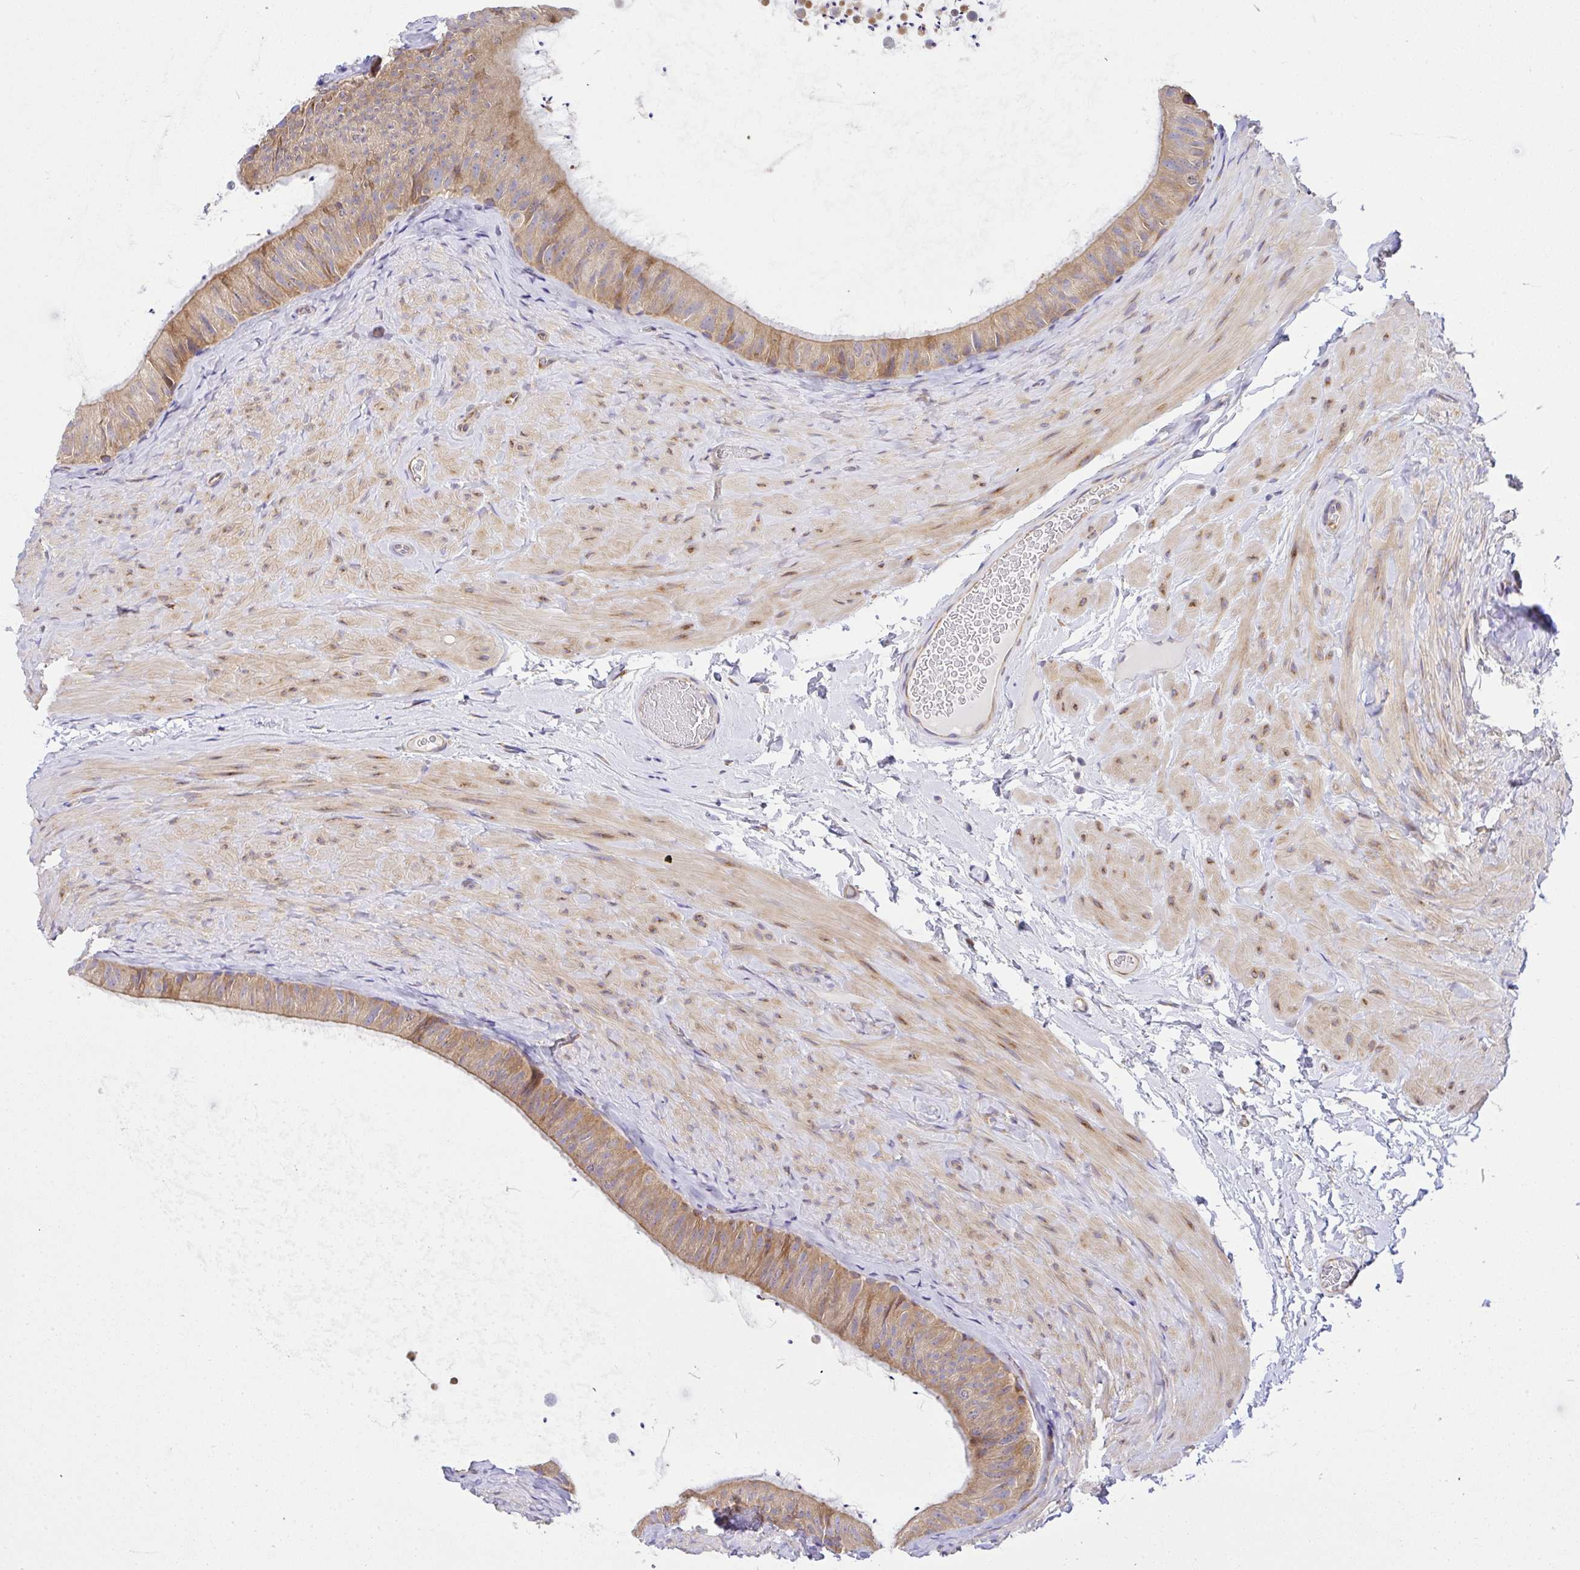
{"staining": {"intensity": "moderate", "quantity": "25%-75%", "location": "cytoplasmic/membranous"}, "tissue": "epididymis", "cell_type": "Glandular cells", "image_type": "normal", "snomed": [{"axis": "morphology", "description": "Normal tissue, NOS"}, {"axis": "topography", "description": "Epididymis, spermatic cord, NOS"}, {"axis": "topography", "description": "Epididymis"}], "caption": "A high-resolution micrograph shows immunohistochemistry (IHC) staining of normal epididymis, which displays moderate cytoplasmic/membranous expression in approximately 25%-75% of glandular cells. (brown staining indicates protein expression, while blue staining denotes nuclei).", "gene": "GFPT2", "patient": {"sex": "male", "age": 31}}